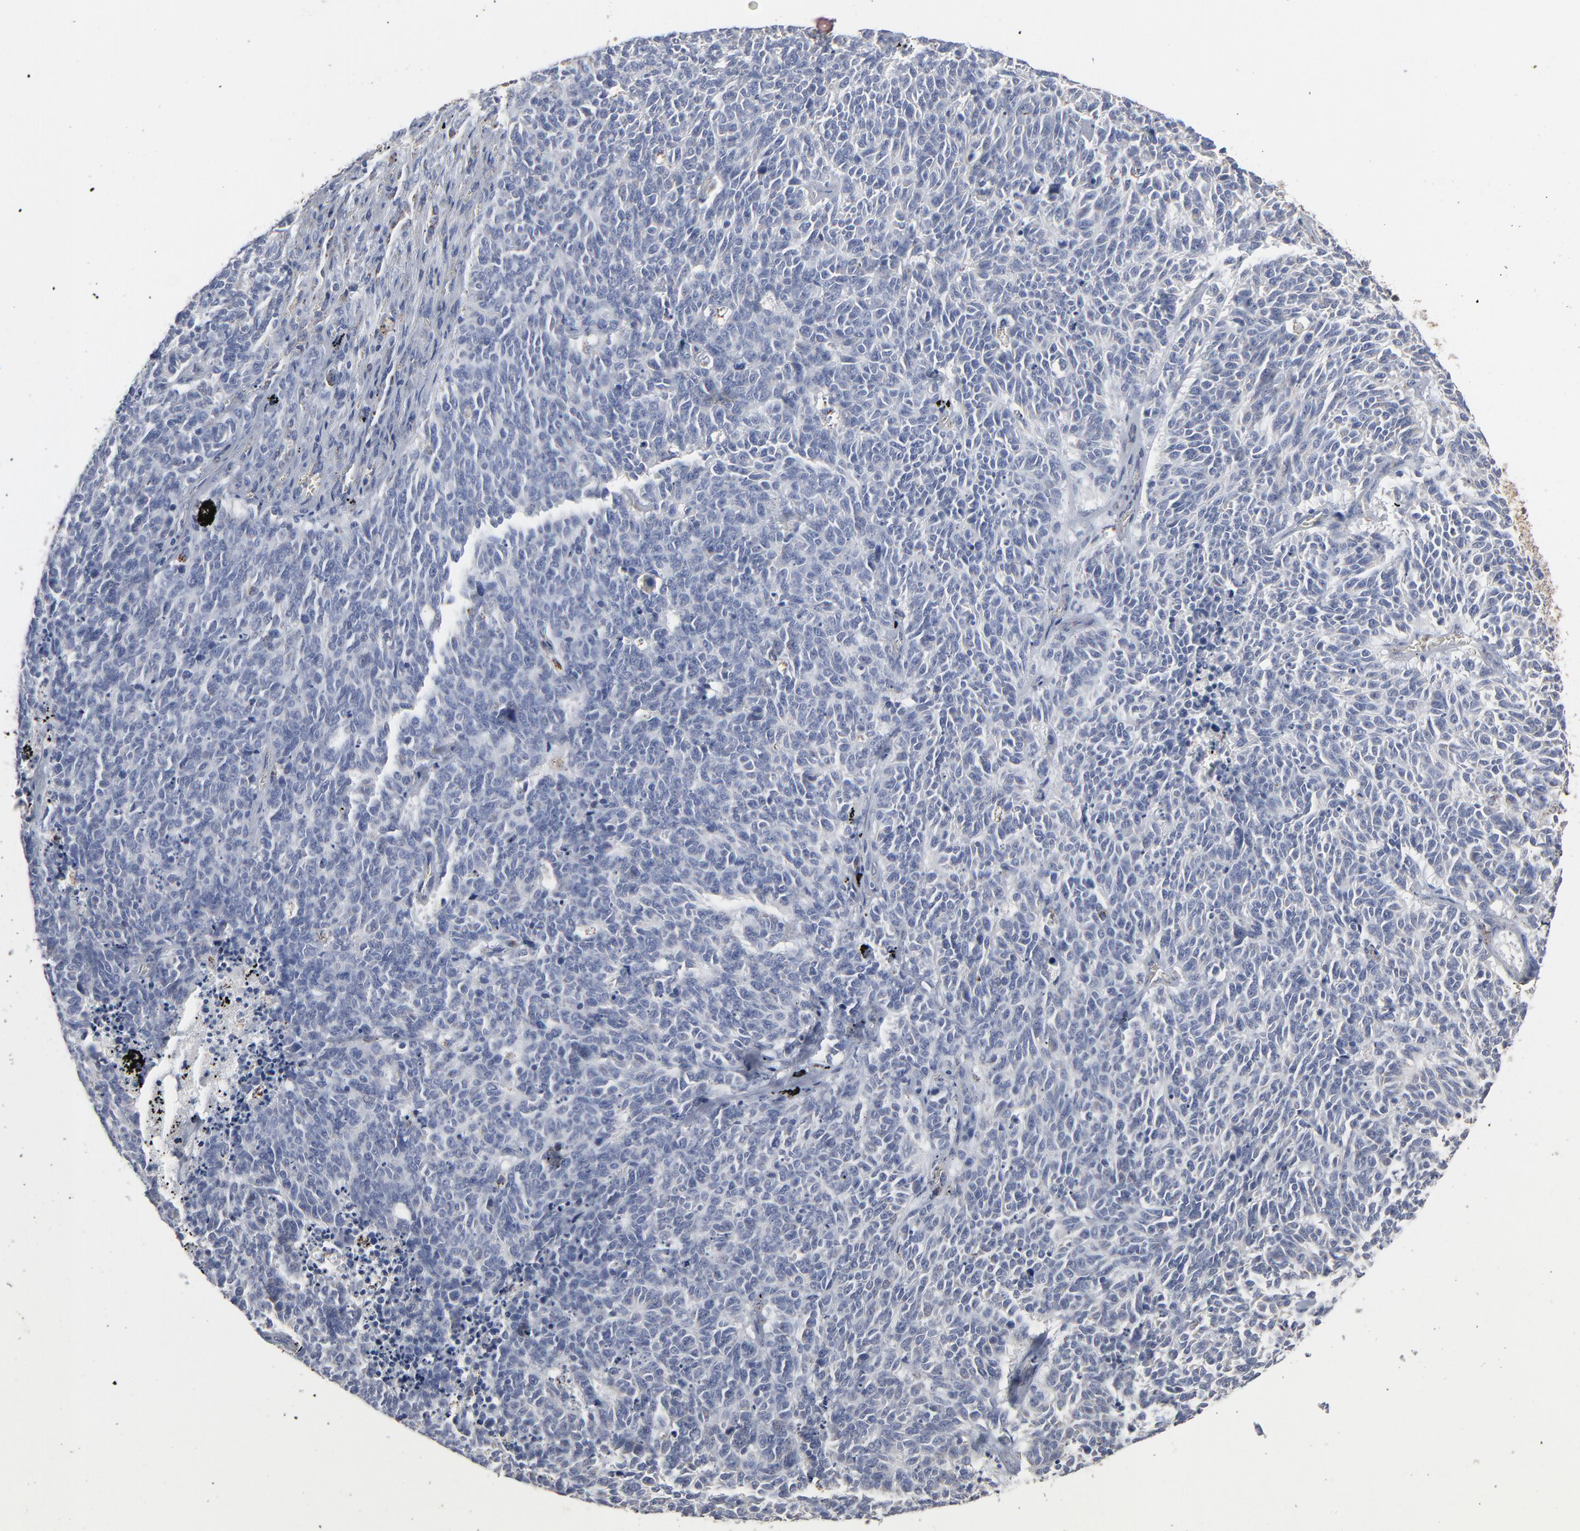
{"staining": {"intensity": "negative", "quantity": "none", "location": "none"}, "tissue": "lung cancer", "cell_type": "Tumor cells", "image_type": "cancer", "snomed": [{"axis": "morphology", "description": "Neoplasm, malignant, NOS"}, {"axis": "topography", "description": "Lung"}], "caption": "A high-resolution image shows immunohistochemistry (IHC) staining of lung cancer (malignant neoplasm), which displays no significant staining in tumor cells.", "gene": "UQCRC1", "patient": {"sex": "female", "age": 58}}